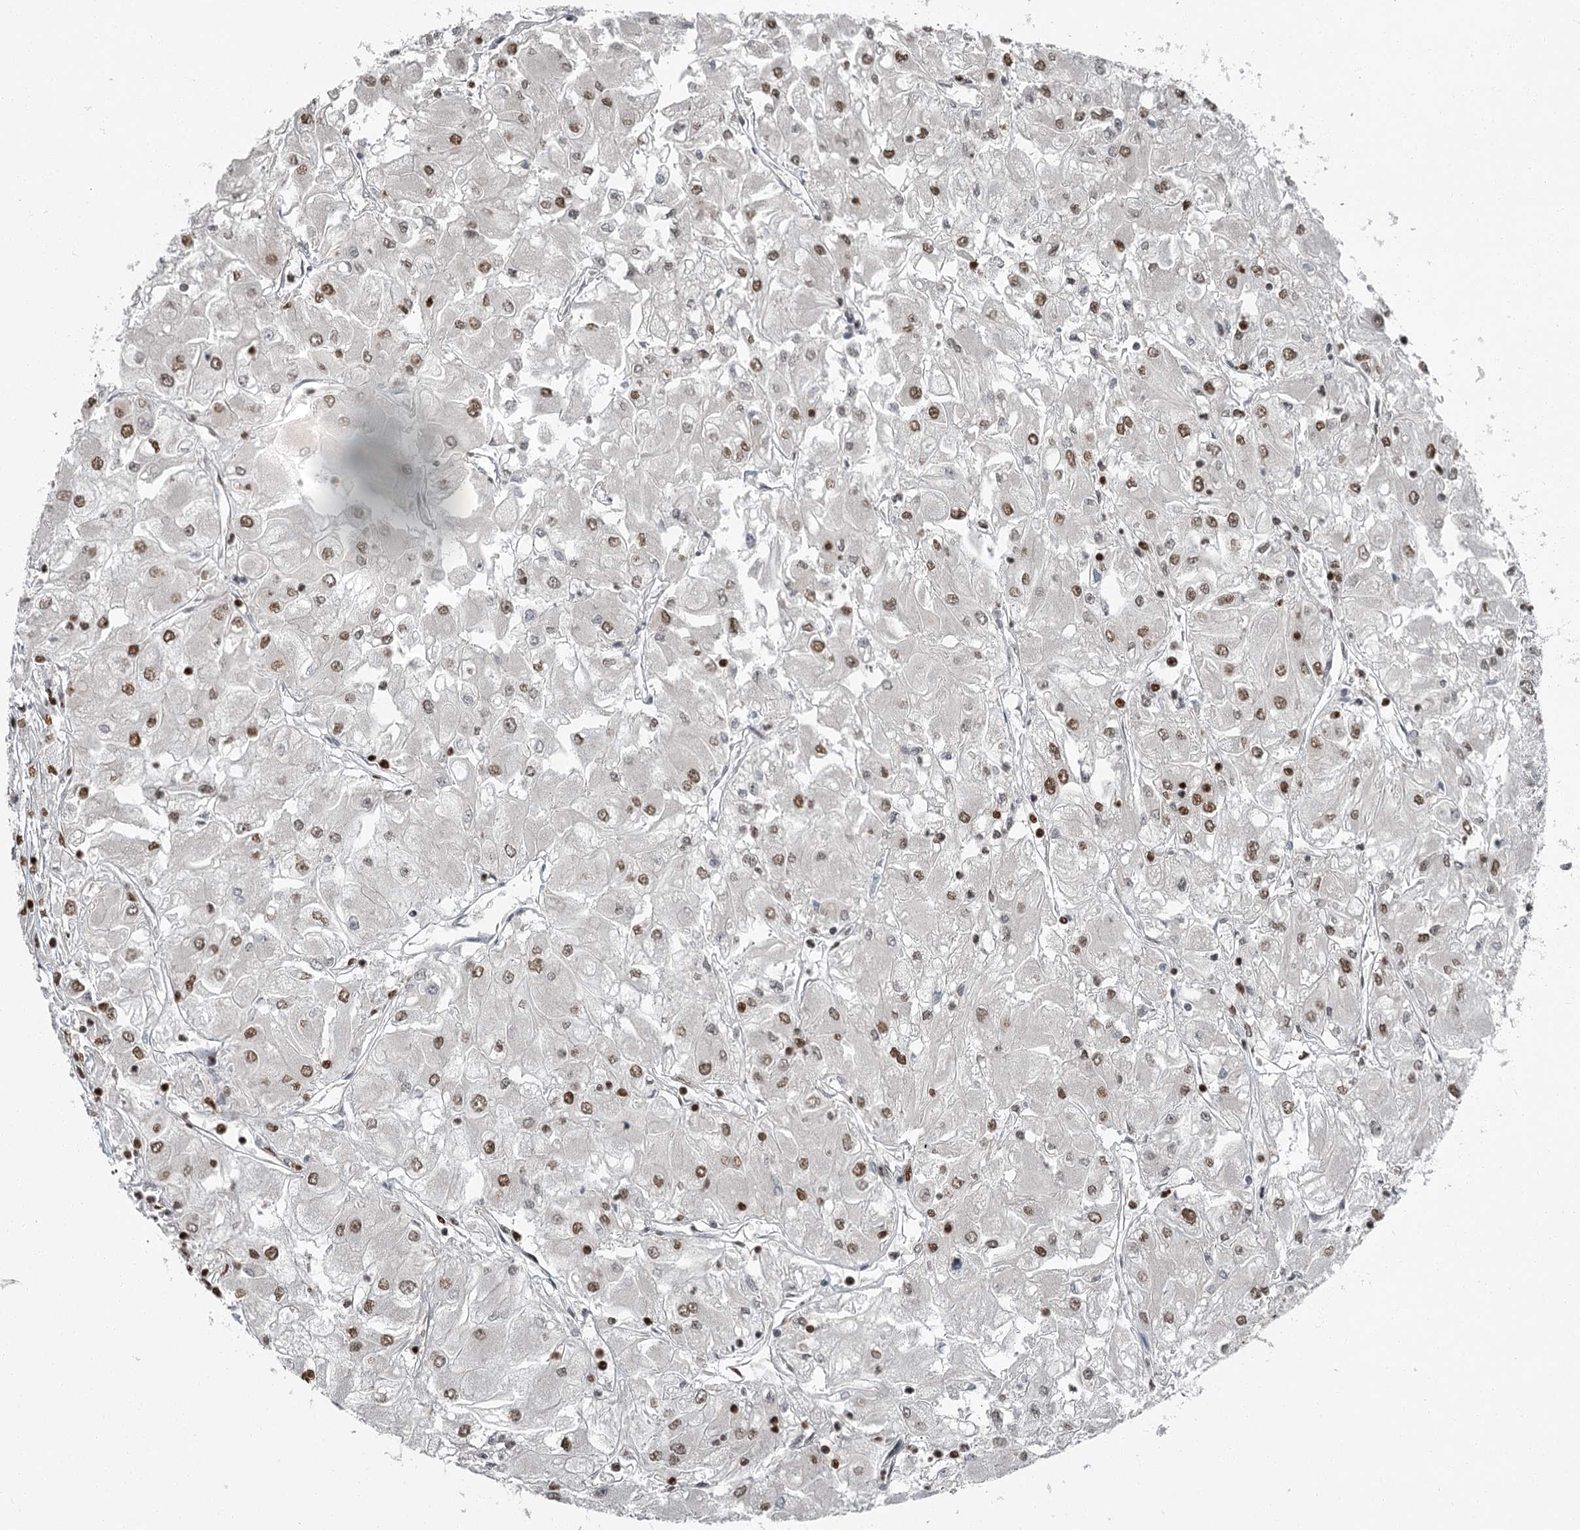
{"staining": {"intensity": "moderate", "quantity": ">75%", "location": "nuclear"}, "tissue": "renal cancer", "cell_type": "Tumor cells", "image_type": "cancer", "snomed": [{"axis": "morphology", "description": "Adenocarcinoma, NOS"}, {"axis": "topography", "description": "Kidney"}], "caption": "Protein expression analysis of human renal adenocarcinoma reveals moderate nuclear staining in about >75% of tumor cells.", "gene": "RBBP7", "patient": {"sex": "male", "age": 80}}